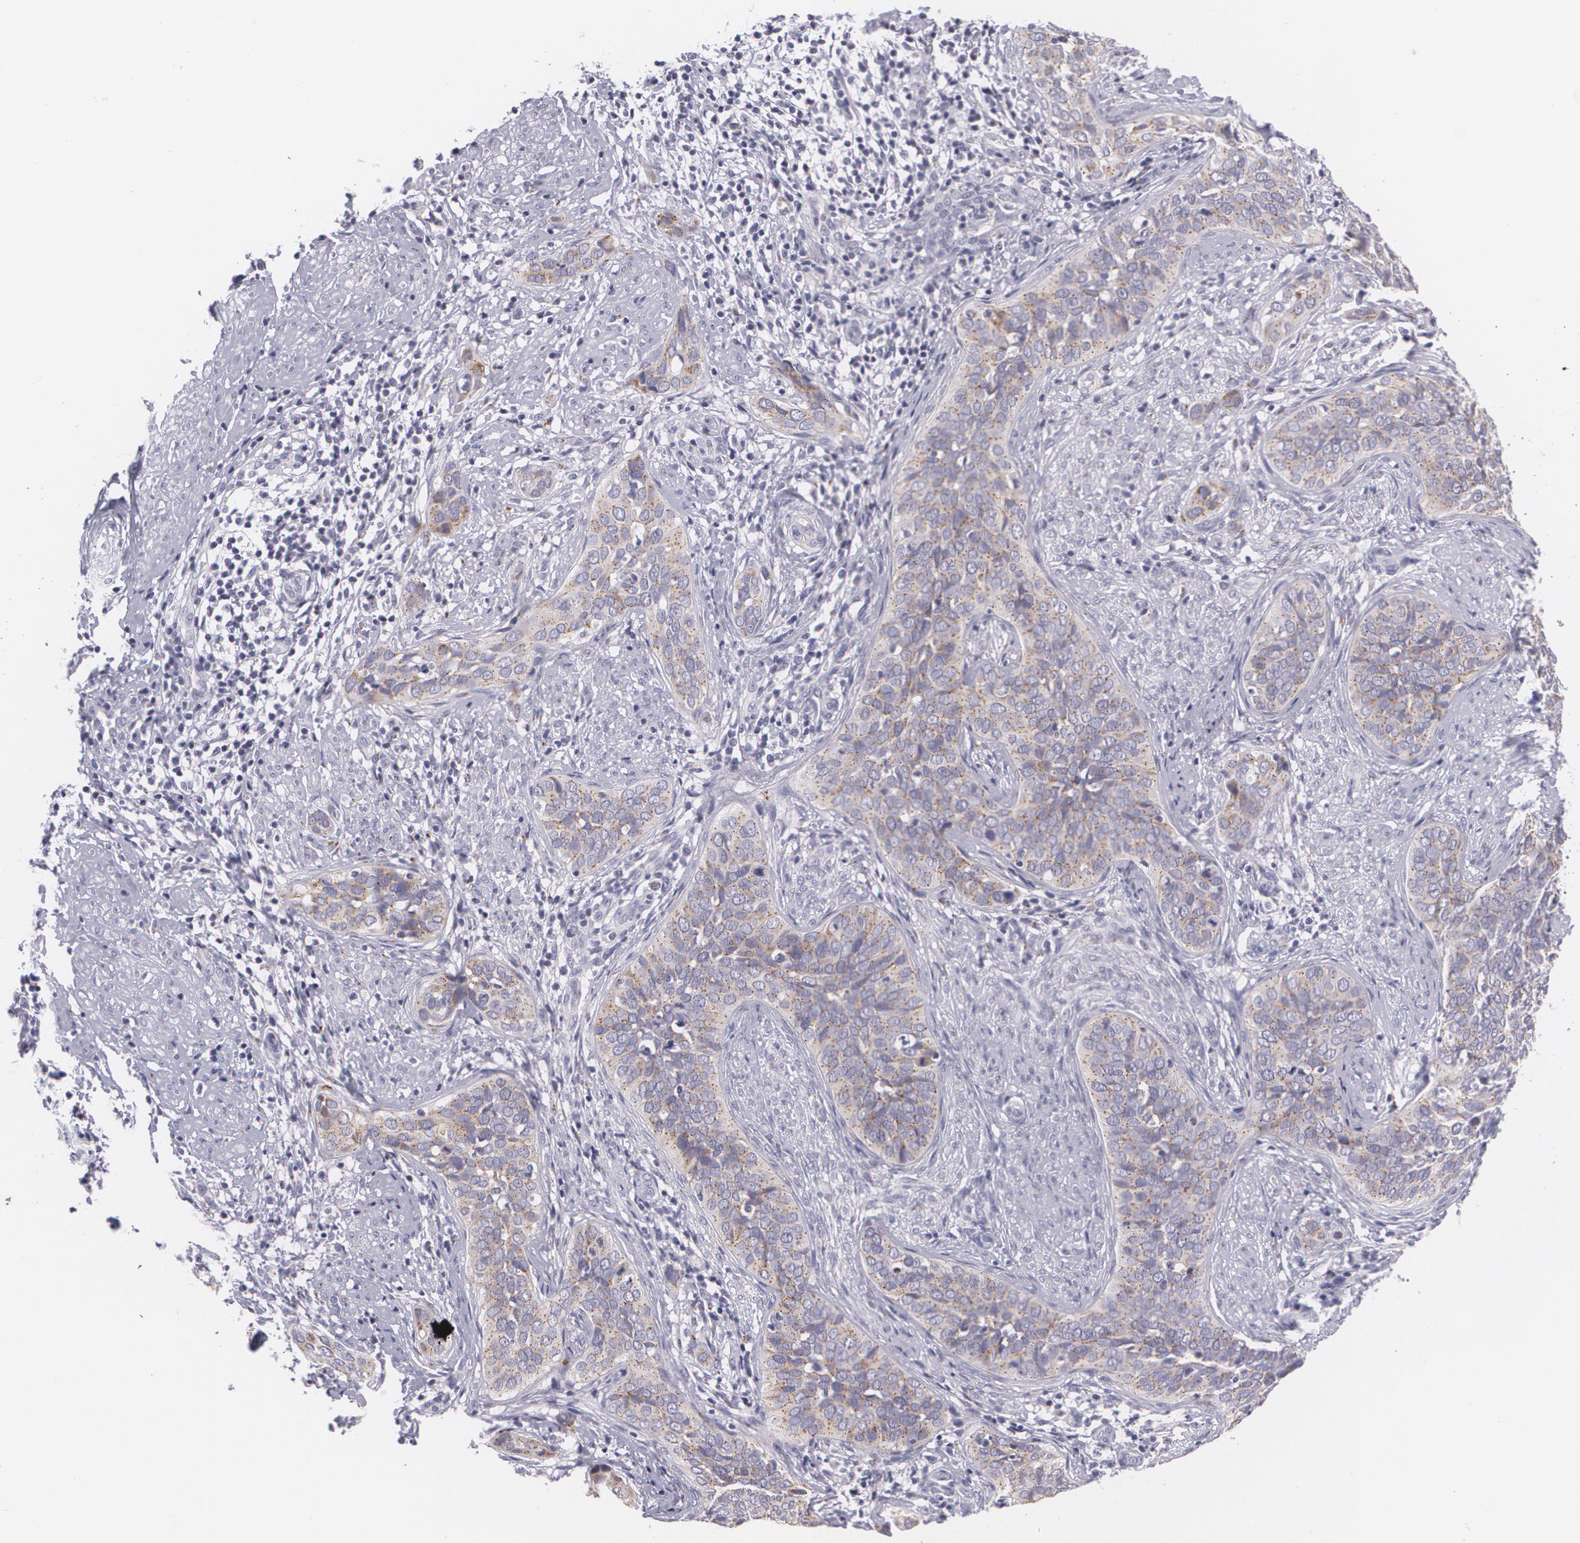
{"staining": {"intensity": "weak", "quantity": ">75%", "location": "cytoplasmic/membranous"}, "tissue": "cervical cancer", "cell_type": "Tumor cells", "image_type": "cancer", "snomed": [{"axis": "morphology", "description": "Squamous cell carcinoma, NOS"}, {"axis": "topography", "description": "Cervix"}], "caption": "IHC (DAB (3,3'-diaminobenzidine)) staining of human cervical cancer displays weak cytoplasmic/membranous protein staining in about >75% of tumor cells.", "gene": "CILK1", "patient": {"sex": "female", "age": 31}}